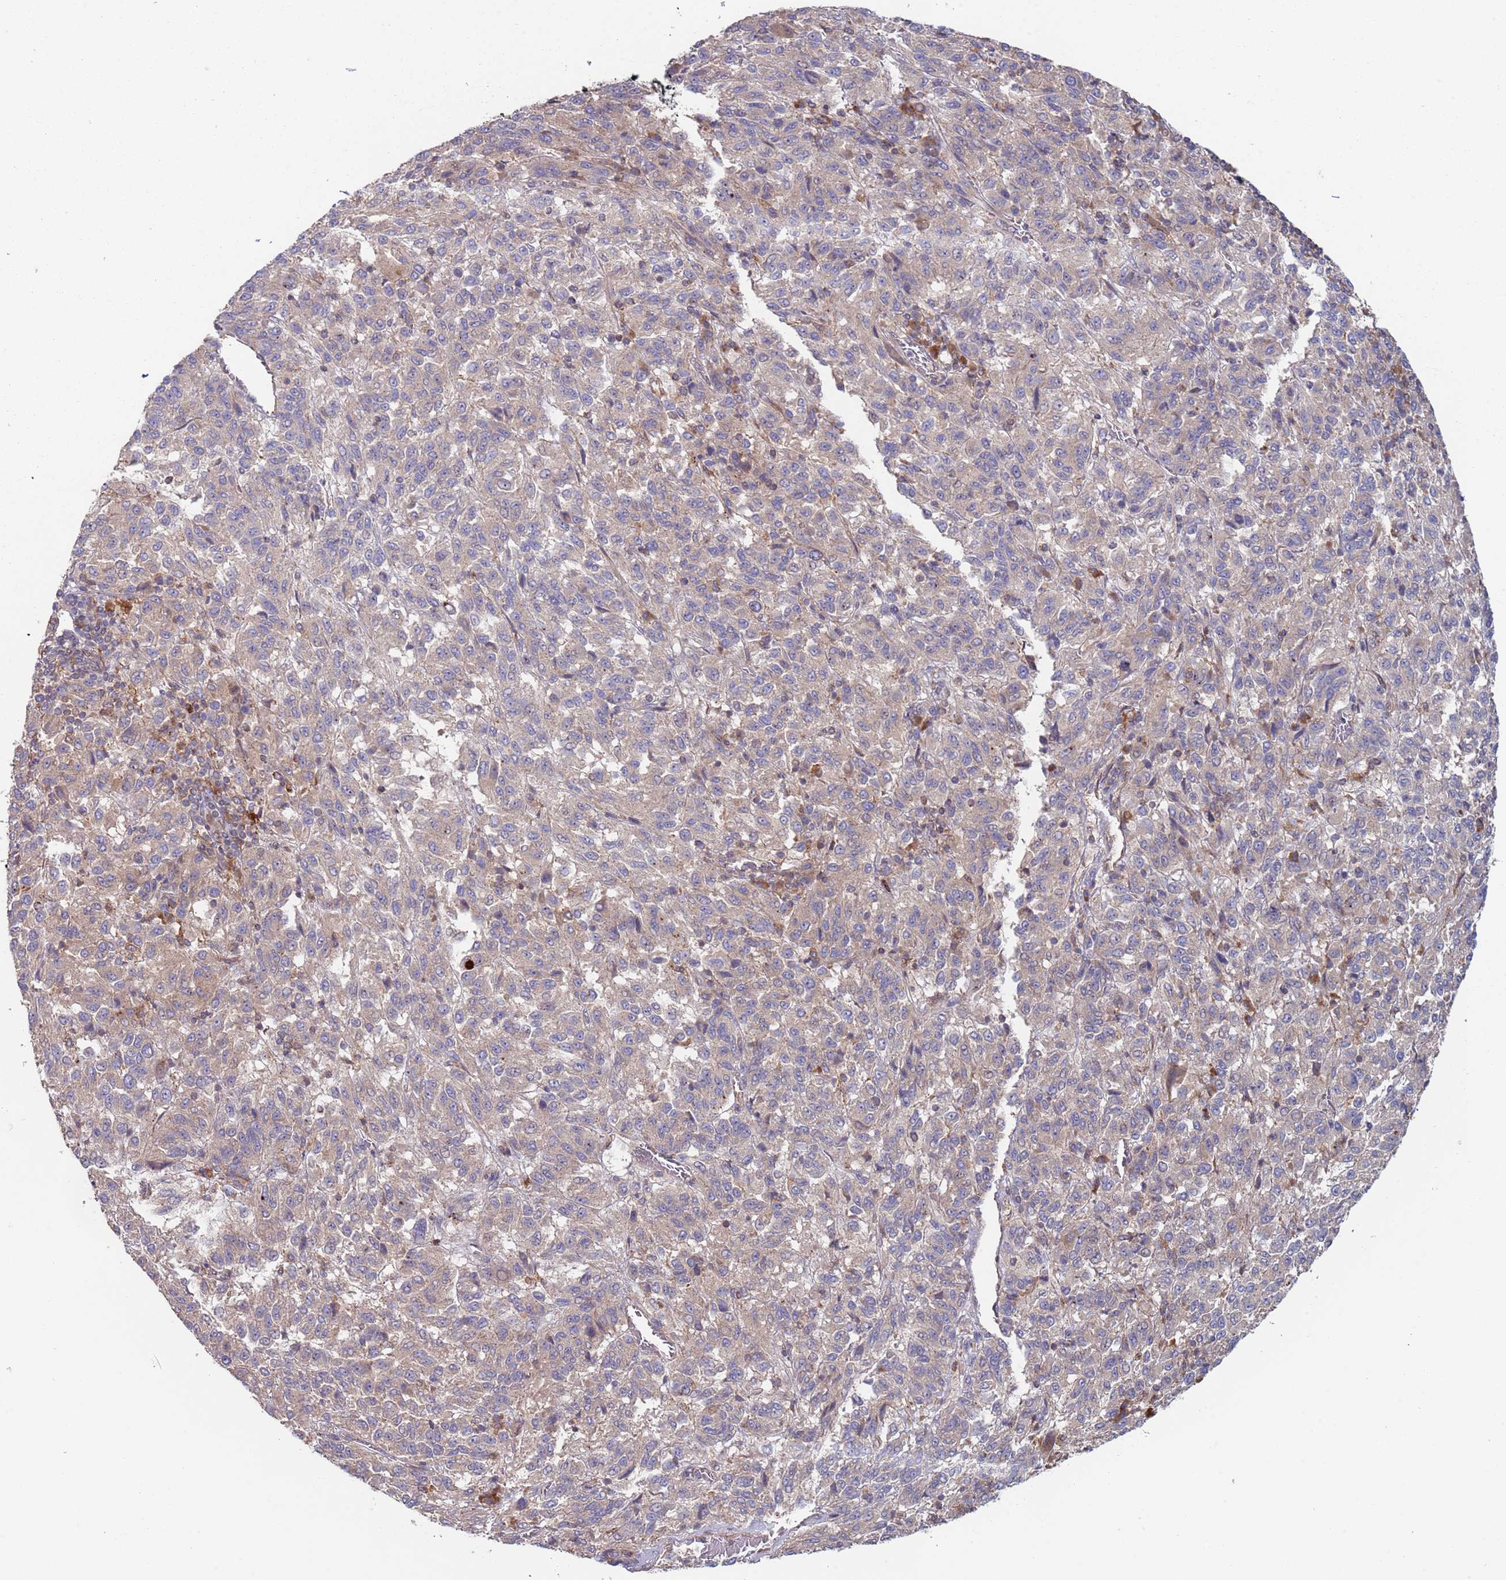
{"staining": {"intensity": "weak", "quantity": "<25%", "location": "cytoplasmic/membranous"}, "tissue": "melanoma", "cell_type": "Tumor cells", "image_type": "cancer", "snomed": [{"axis": "morphology", "description": "Malignant melanoma, Metastatic site"}, {"axis": "topography", "description": "Lung"}], "caption": "This is an immunohistochemistry image of human melanoma. There is no positivity in tumor cells.", "gene": "MALRD1", "patient": {"sex": "male", "age": 64}}